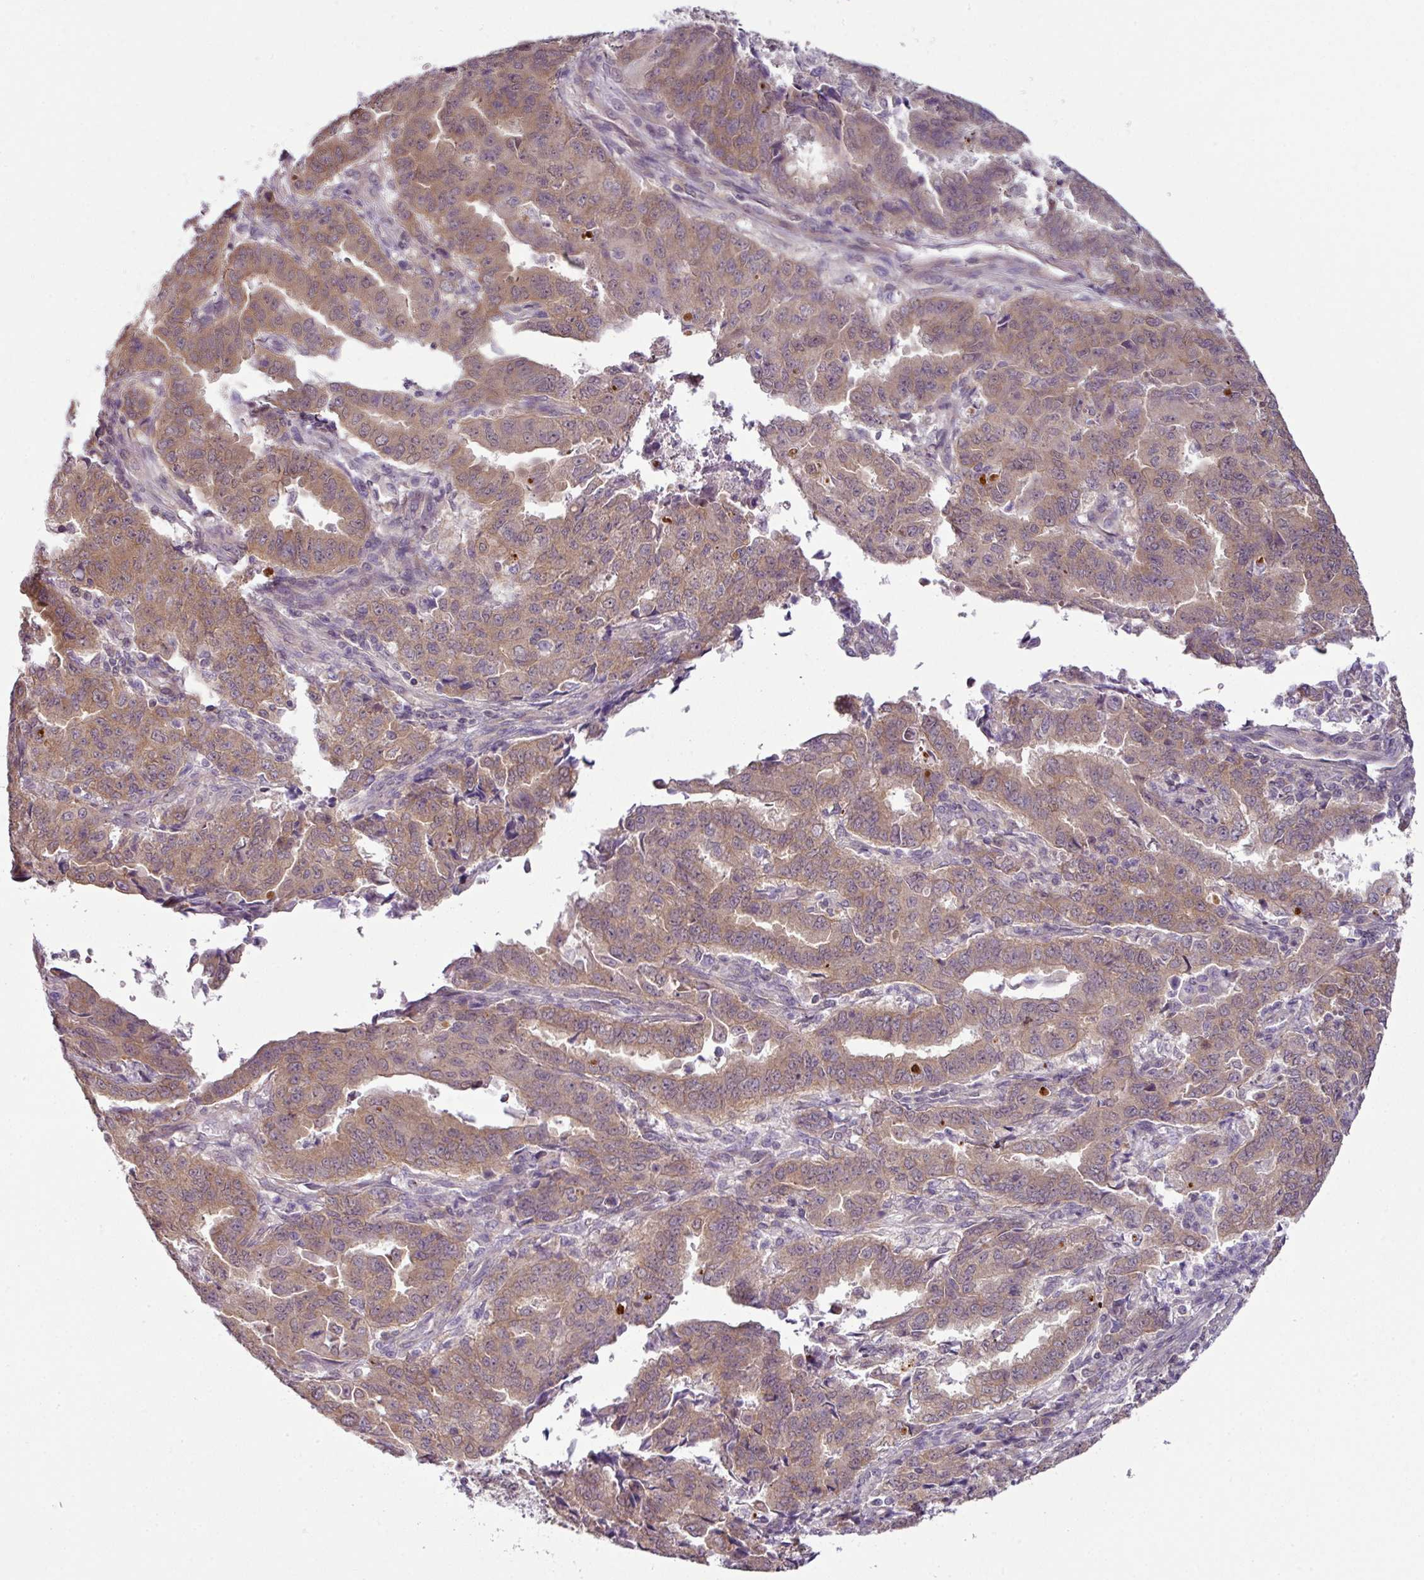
{"staining": {"intensity": "moderate", "quantity": "25%-75%", "location": "cytoplasmic/membranous"}, "tissue": "endometrial cancer", "cell_type": "Tumor cells", "image_type": "cancer", "snomed": [{"axis": "morphology", "description": "Adenocarcinoma, NOS"}, {"axis": "topography", "description": "Endometrium"}], "caption": "A brown stain shows moderate cytoplasmic/membranous expression of a protein in endometrial adenocarcinoma tumor cells. (IHC, brightfield microscopy, high magnification).", "gene": "DERPC", "patient": {"sex": "female", "age": 50}}